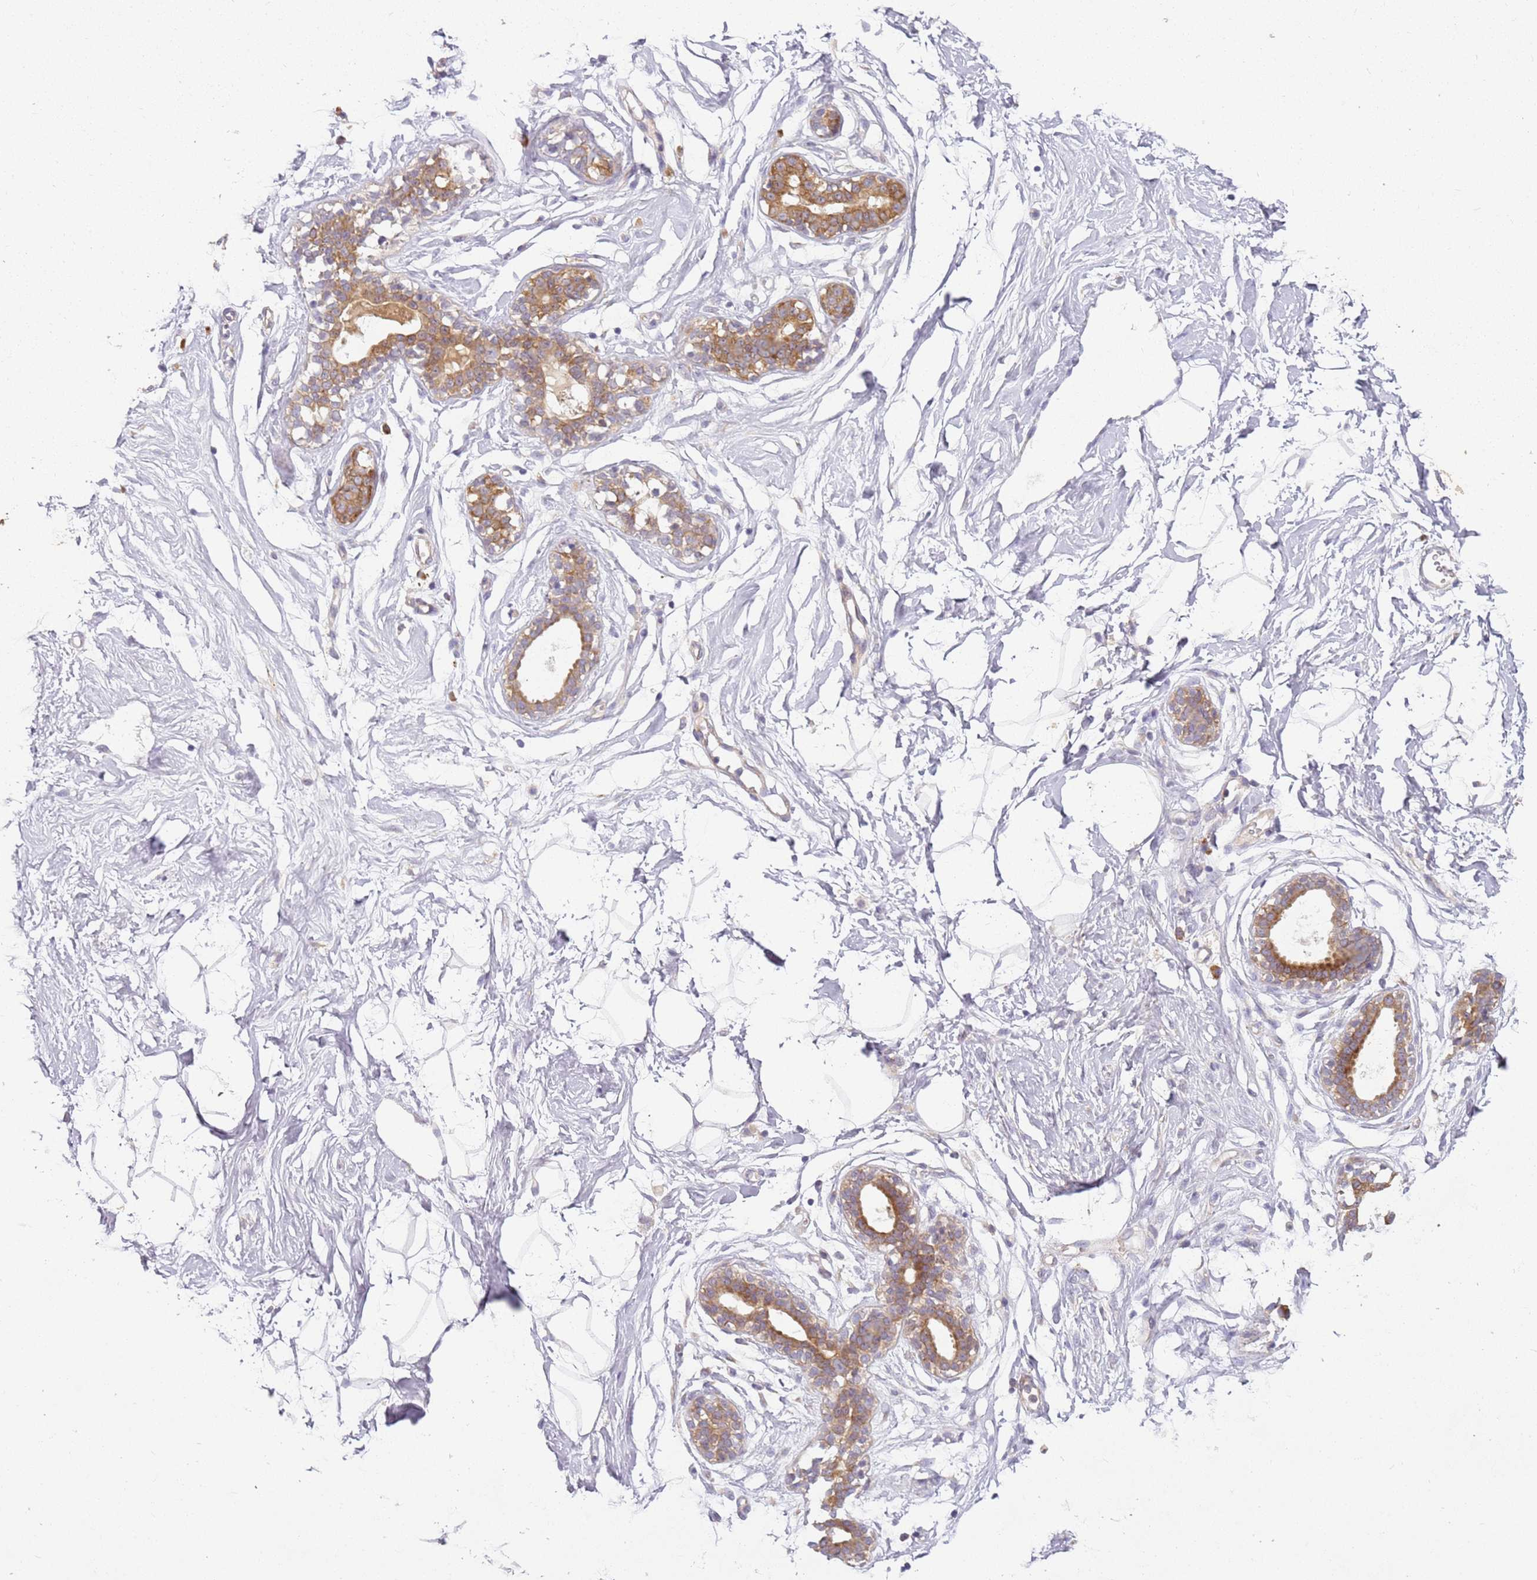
{"staining": {"intensity": "negative", "quantity": "none", "location": "none"}, "tissue": "breast", "cell_type": "Adipocytes", "image_type": "normal", "snomed": [{"axis": "morphology", "description": "Normal tissue, NOS"}, {"axis": "morphology", "description": "Adenoma, NOS"}, {"axis": "topography", "description": "Breast"}], "caption": "Immunohistochemical staining of benign breast exhibits no significant positivity in adipocytes.", "gene": "RPS28", "patient": {"sex": "female", "age": 23}}